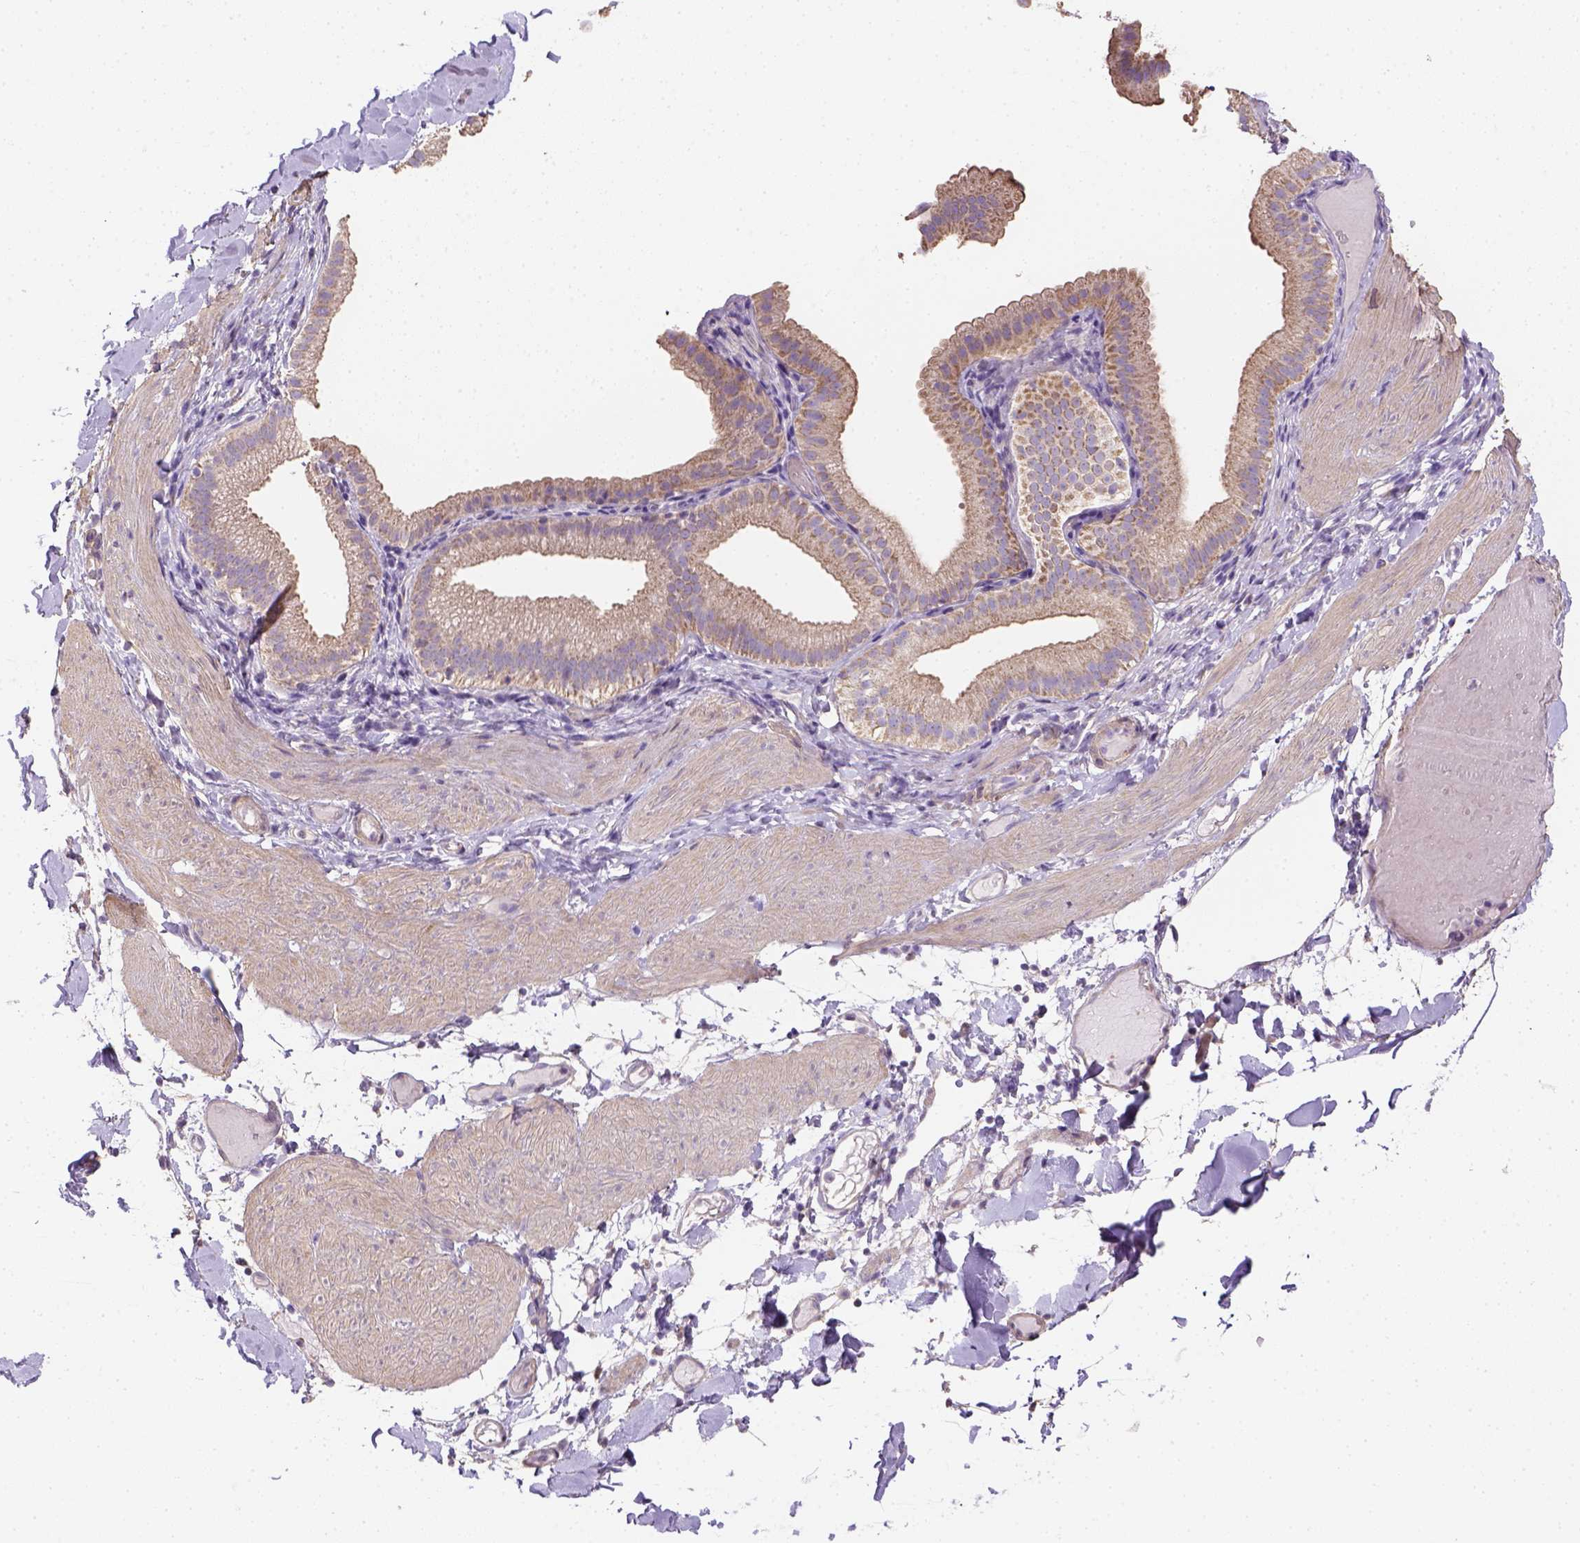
{"staining": {"intensity": "negative", "quantity": "none", "location": "none"}, "tissue": "adipose tissue", "cell_type": "Adipocytes", "image_type": "normal", "snomed": [{"axis": "morphology", "description": "Normal tissue, NOS"}, {"axis": "topography", "description": "Gallbladder"}, {"axis": "topography", "description": "Peripheral nerve tissue"}], "caption": "Adipocytes show no significant protein staining in benign adipose tissue. Brightfield microscopy of immunohistochemistry (IHC) stained with DAB (3,3'-diaminobenzidine) (brown) and hematoxylin (blue), captured at high magnification.", "gene": "HTRA1", "patient": {"sex": "female", "age": 45}}